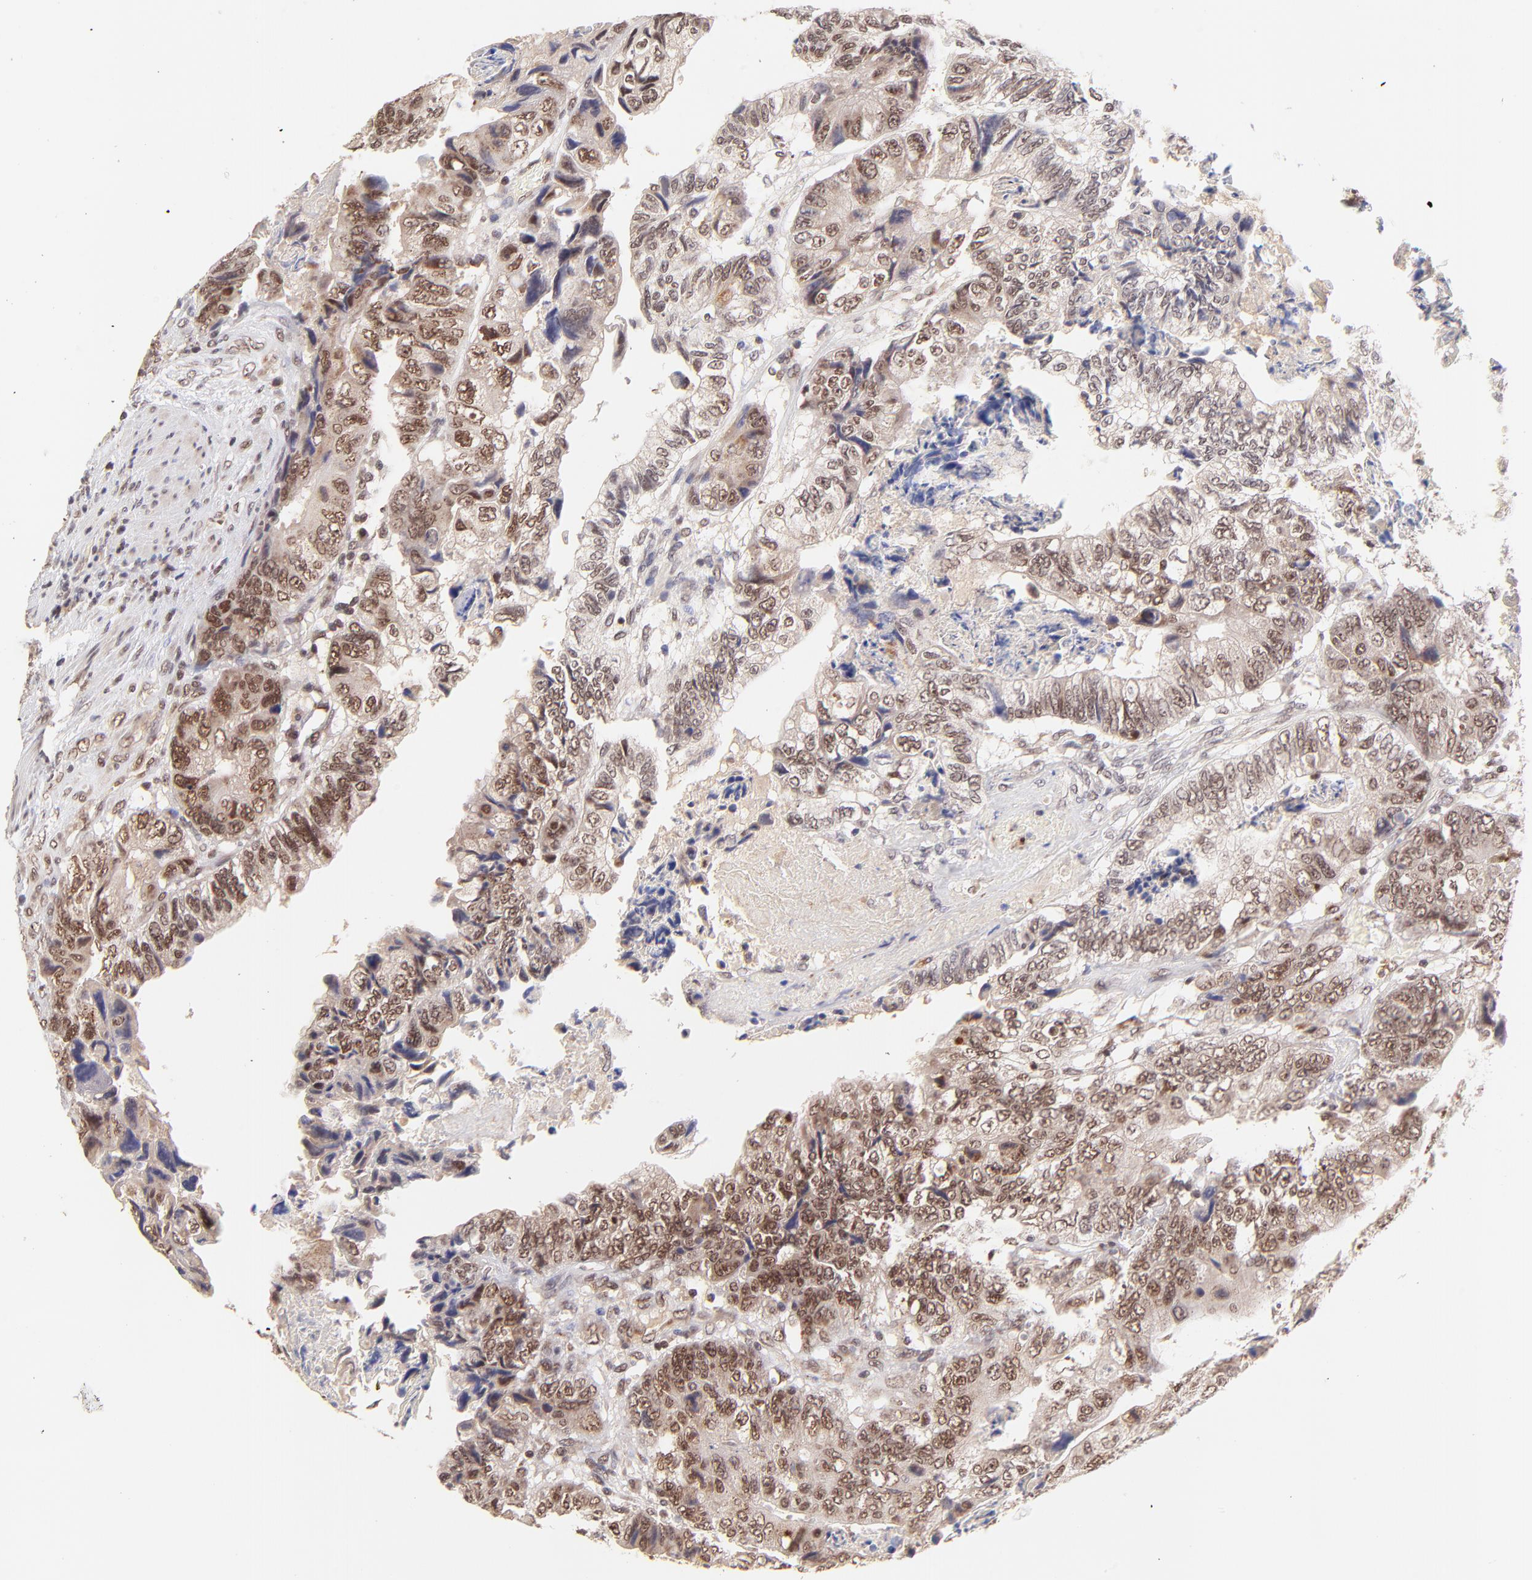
{"staining": {"intensity": "moderate", "quantity": ">75%", "location": "nuclear"}, "tissue": "colorectal cancer", "cell_type": "Tumor cells", "image_type": "cancer", "snomed": [{"axis": "morphology", "description": "Adenocarcinoma, NOS"}, {"axis": "topography", "description": "Rectum"}], "caption": "Immunohistochemistry (IHC) histopathology image of colorectal adenocarcinoma stained for a protein (brown), which shows medium levels of moderate nuclear positivity in about >75% of tumor cells.", "gene": "MED12", "patient": {"sex": "female", "age": 82}}